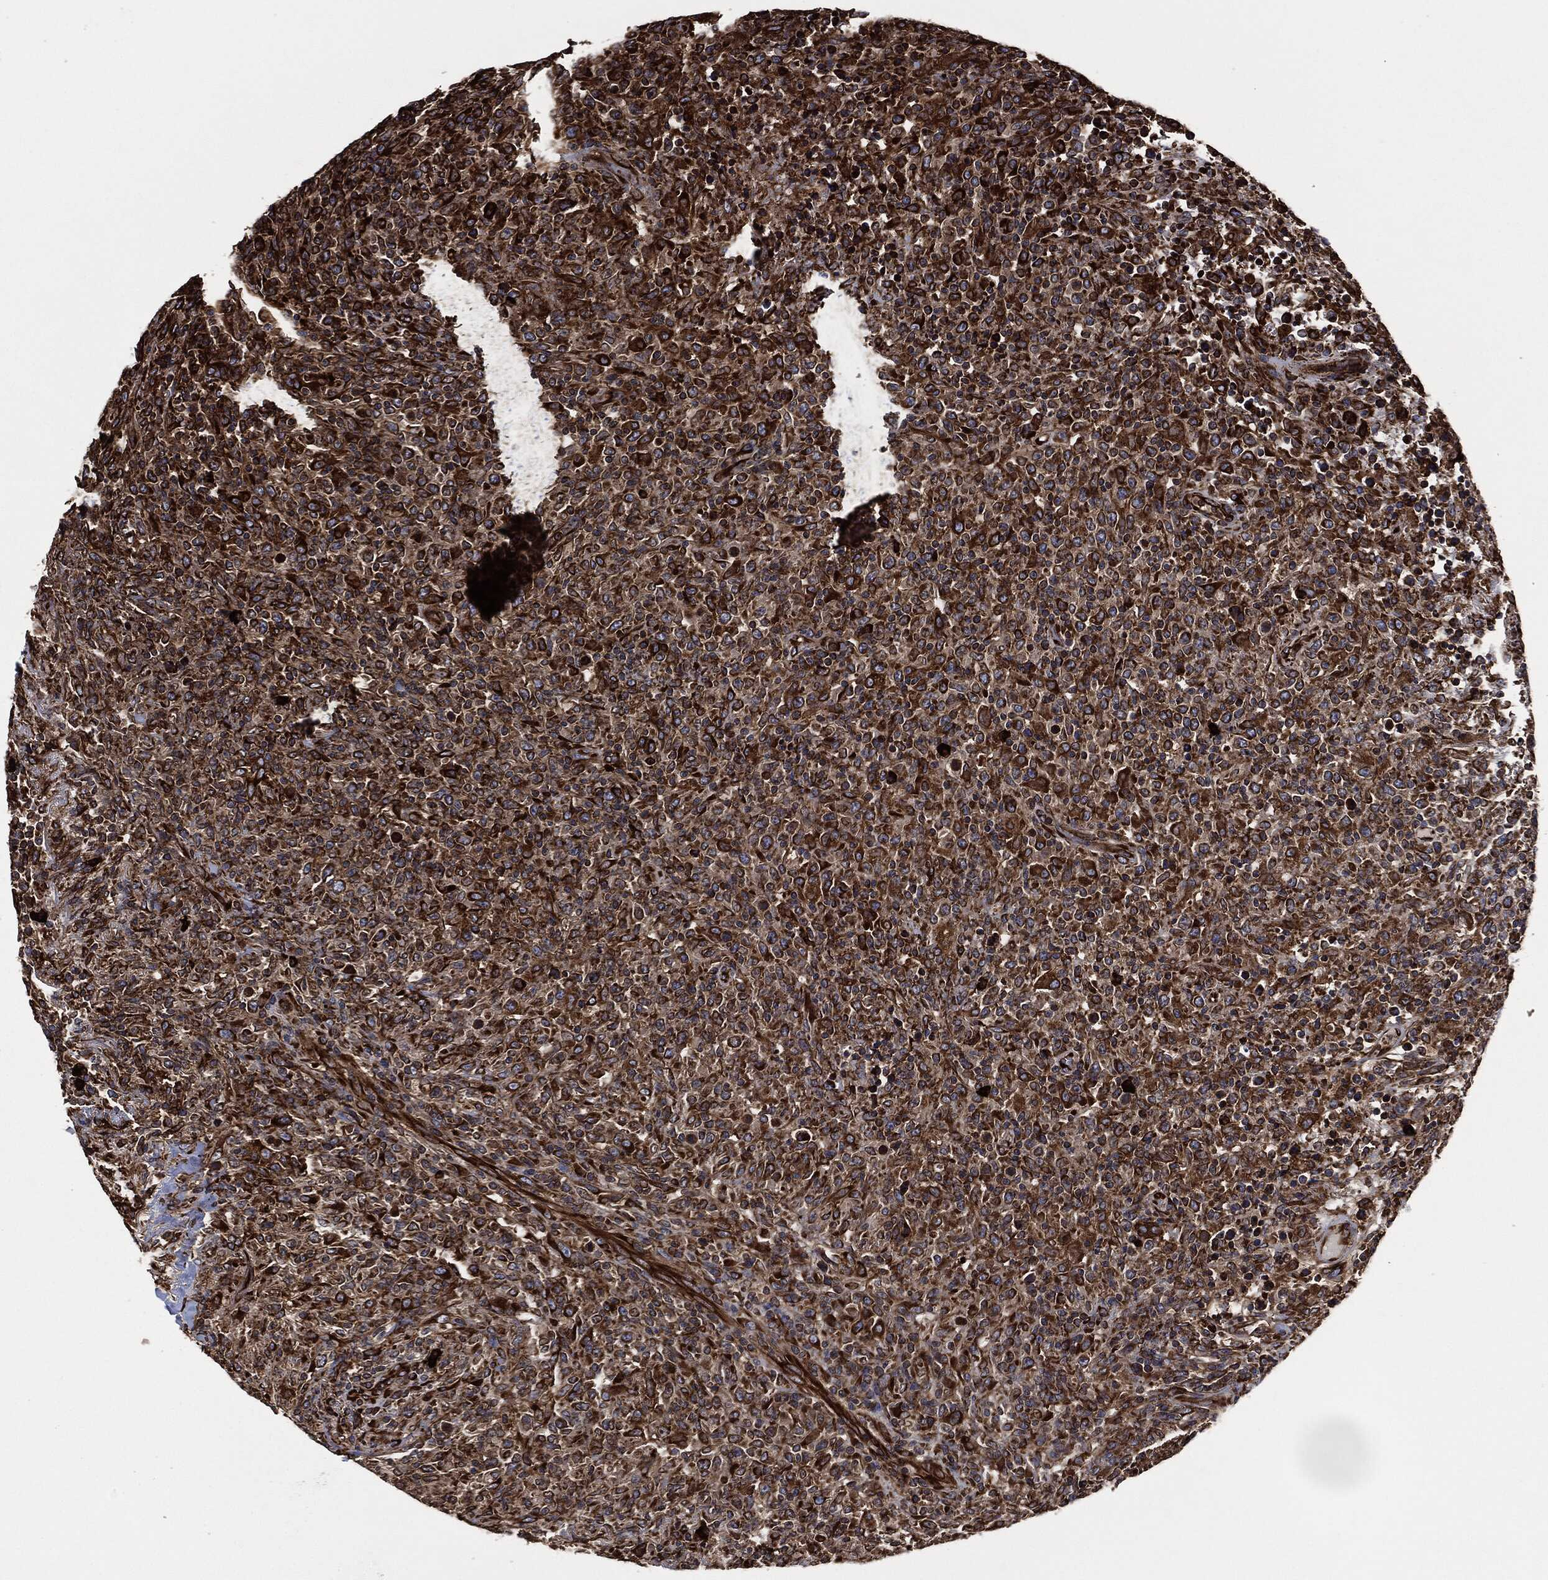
{"staining": {"intensity": "strong", "quantity": ">75%", "location": "cytoplasmic/membranous"}, "tissue": "lymphoma", "cell_type": "Tumor cells", "image_type": "cancer", "snomed": [{"axis": "morphology", "description": "Malignant lymphoma, non-Hodgkin's type, High grade"}, {"axis": "topography", "description": "Lung"}], "caption": "The immunohistochemical stain highlights strong cytoplasmic/membranous expression in tumor cells of lymphoma tissue.", "gene": "AMFR", "patient": {"sex": "male", "age": 79}}